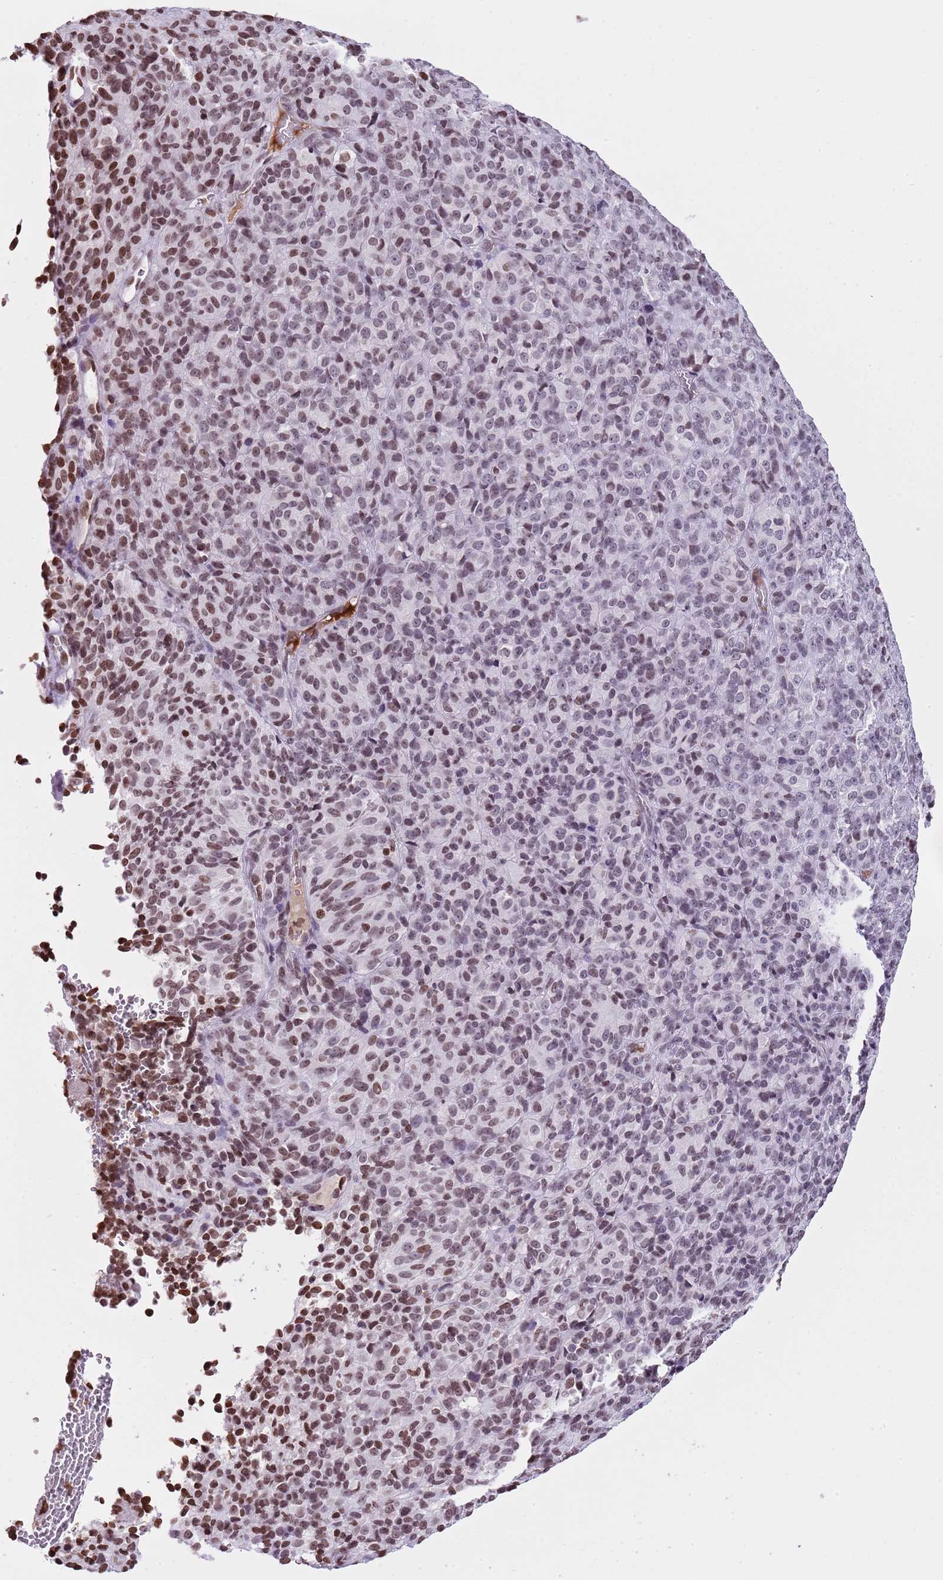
{"staining": {"intensity": "moderate", "quantity": "<25%", "location": "nuclear"}, "tissue": "melanoma", "cell_type": "Tumor cells", "image_type": "cancer", "snomed": [{"axis": "morphology", "description": "Malignant melanoma, Metastatic site"}, {"axis": "topography", "description": "Brain"}], "caption": "Tumor cells demonstrate low levels of moderate nuclear staining in about <25% of cells in malignant melanoma (metastatic site). (Brightfield microscopy of DAB IHC at high magnification).", "gene": "KPNA3", "patient": {"sex": "female", "age": 56}}